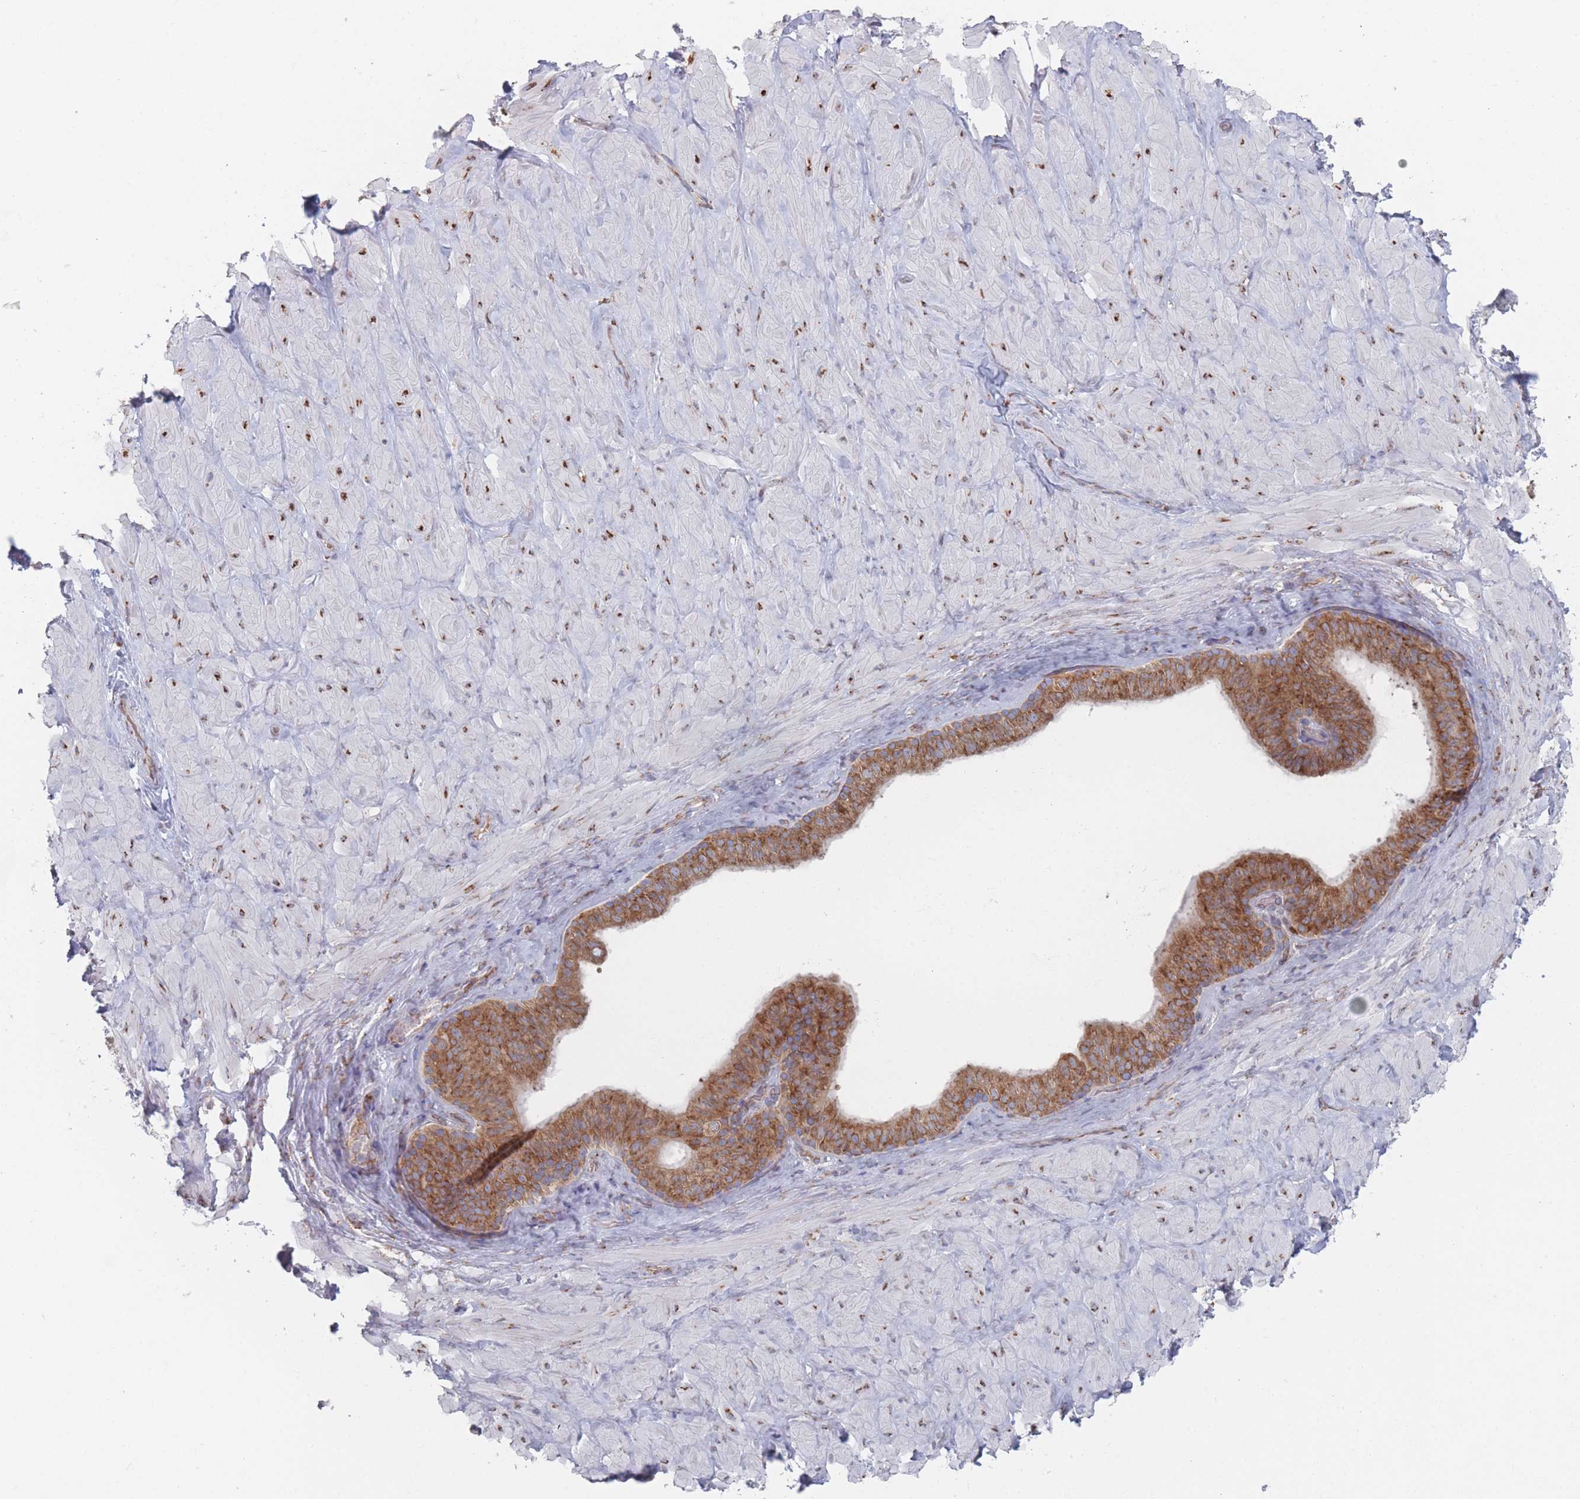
{"staining": {"intensity": "moderate", "quantity": ">75%", "location": "cytoplasmic/membranous"}, "tissue": "soft tissue", "cell_type": "Fibroblasts", "image_type": "normal", "snomed": [{"axis": "morphology", "description": "Normal tissue, NOS"}, {"axis": "topography", "description": "Soft tissue"}, {"axis": "topography", "description": "Vascular tissue"}], "caption": "The image demonstrates staining of benign soft tissue, revealing moderate cytoplasmic/membranous protein expression (brown color) within fibroblasts.", "gene": "EEF1B2", "patient": {"sex": "male", "age": 41}}